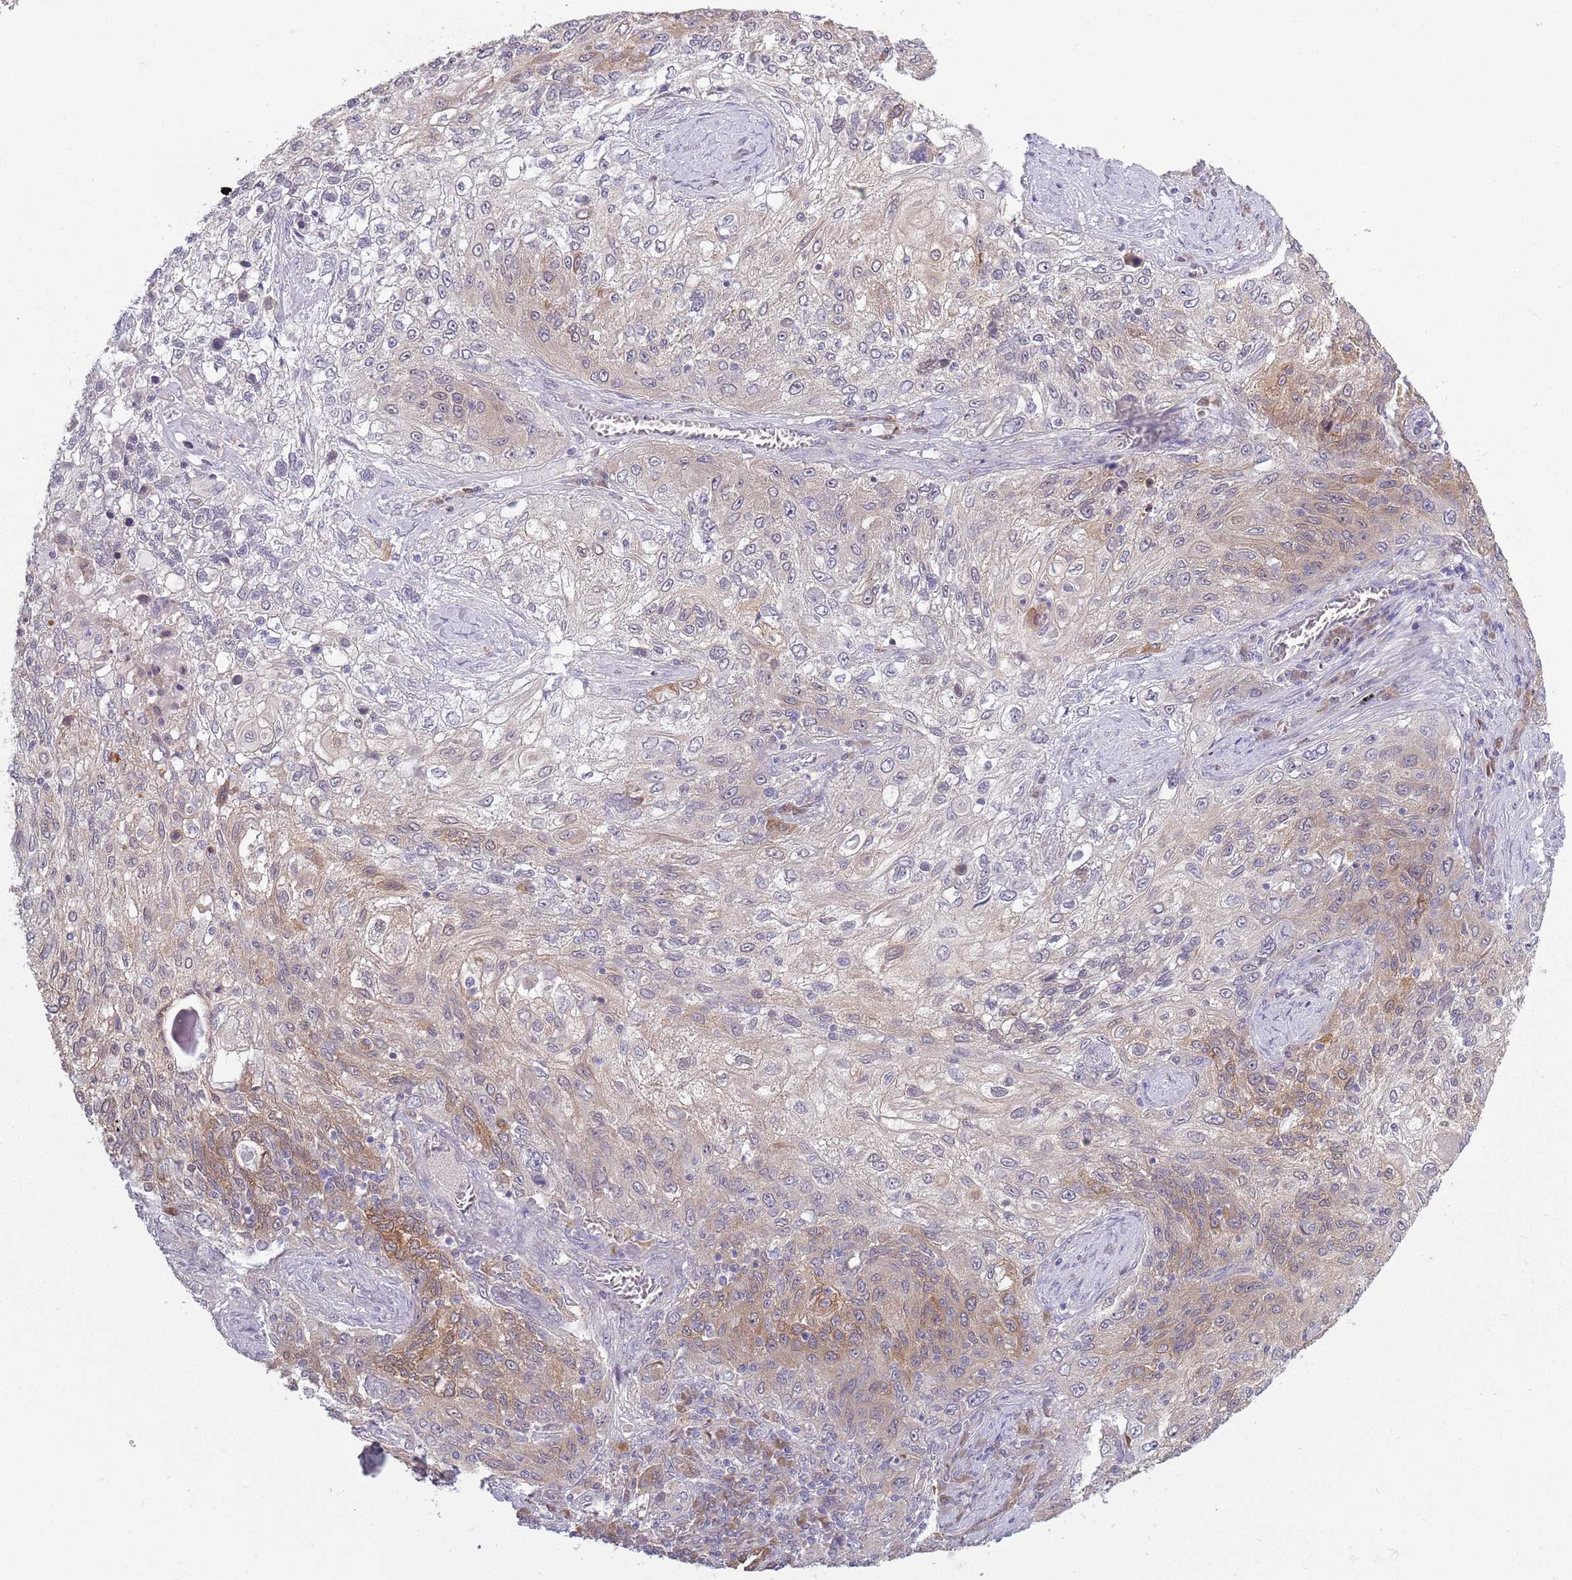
{"staining": {"intensity": "moderate", "quantity": "<25%", "location": "cytoplasmic/membranous"}, "tissue": "lung cancer", "cell_type": "Tumor cells", "image_type": "cancer", "snomed": [{"axis": "morphology", "description": "Squamous cell carcinoma, NOS"}, {"axis": "topography", "description": "Lung"}], "caption": "The photomicrograph reveals staining of lung cancer, revealing moderate cytoplasmic/membranous protein expression (brown color) within tumor cells. Nuclei are stained in blue.", "gene": "COQ5", "patient": {"sex": "female", "age": 69}}